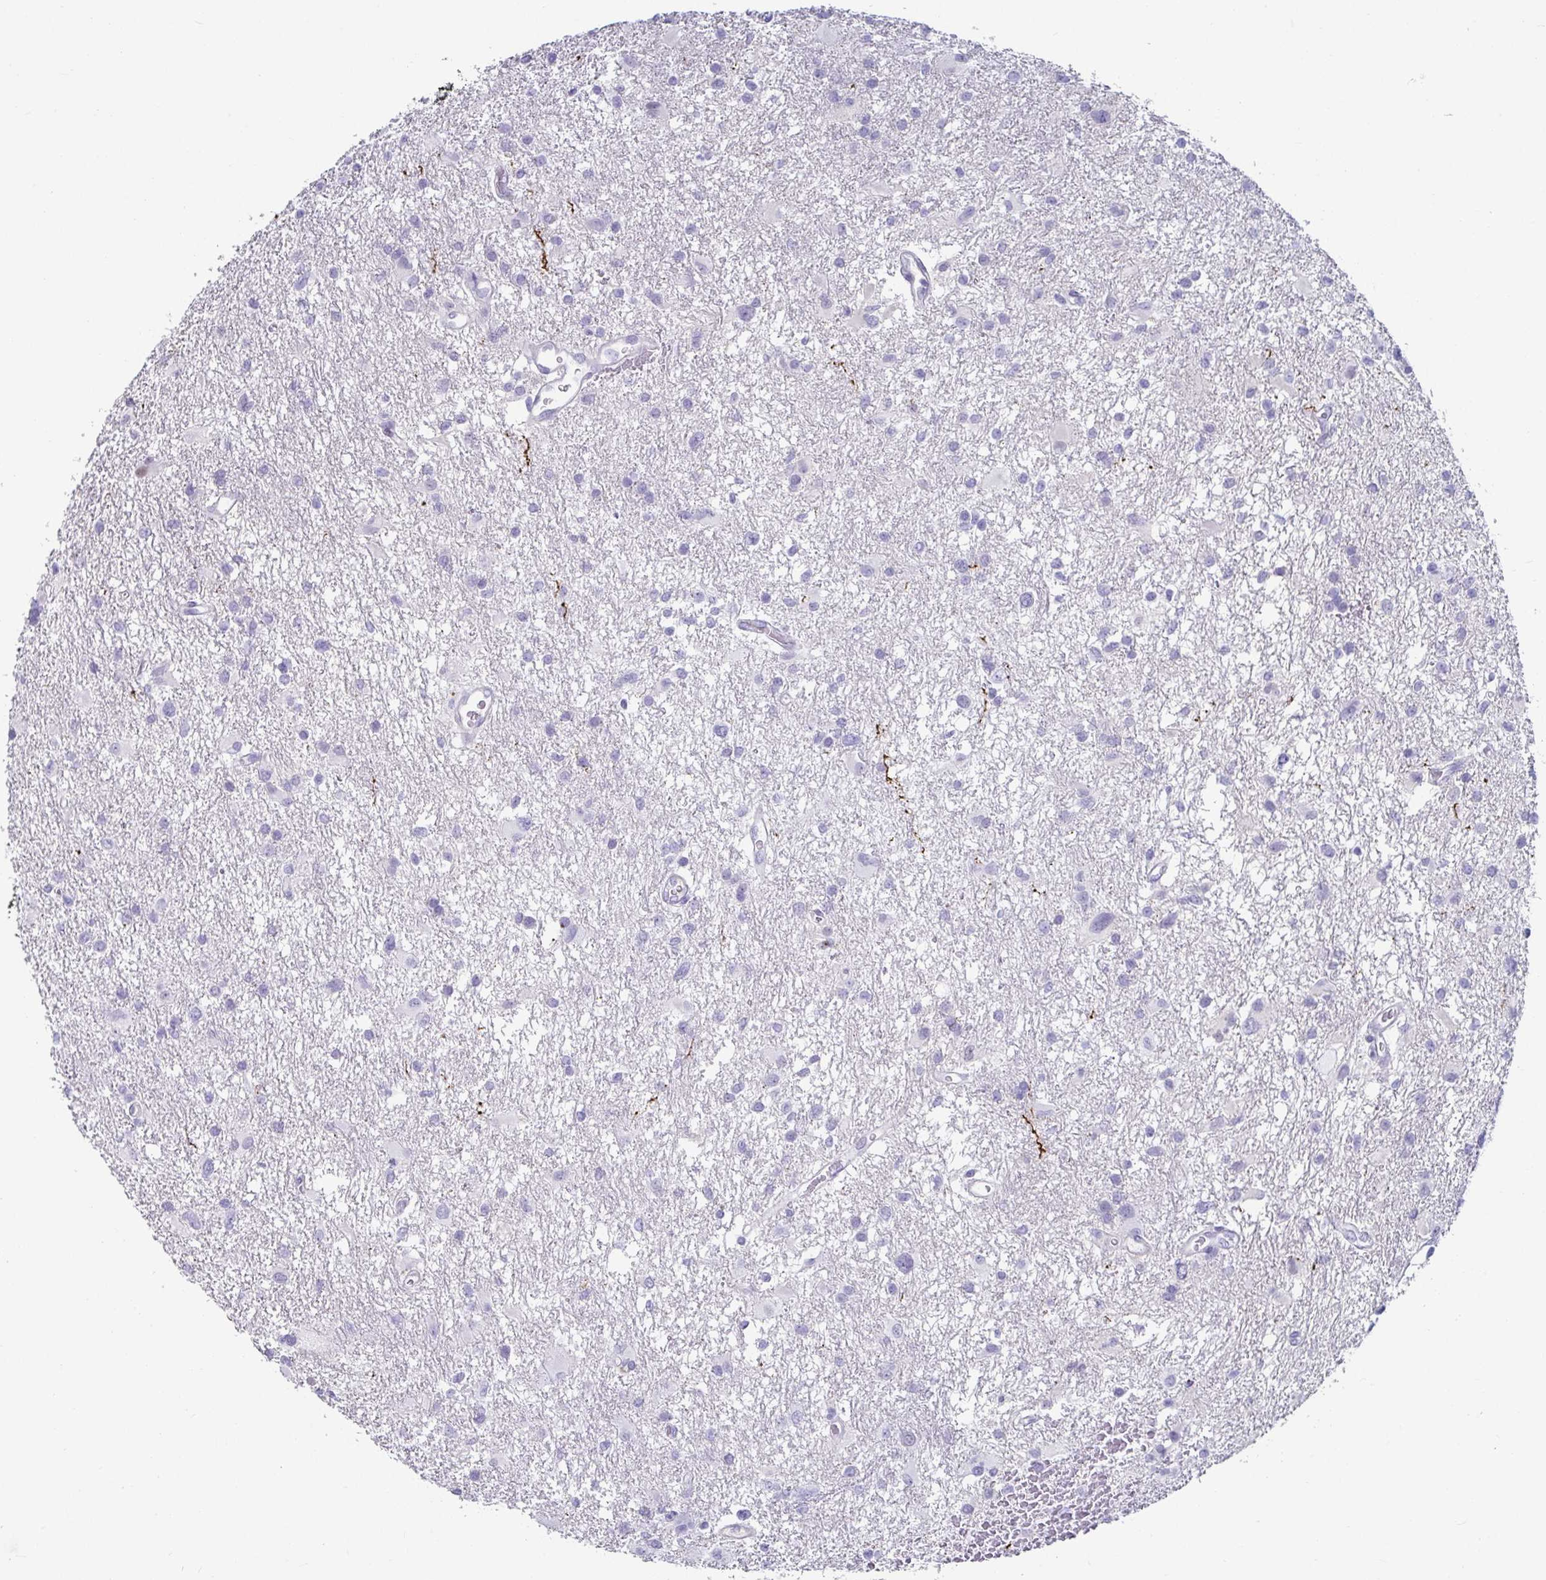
{"staining": {"intensity": "negative", "quantity": "none", "location": "none"}, "tissue": "glioma", "cell_type": "Tumor cells", "image_type": "cancer", "snomed": [{"axis": "morphology", "description": "Glioma, malignant, High grade"}, {"axis": "topography", "description": "Brain"}], "caption": "A high-resolution histopathology image shows immunohistochemistry (IHC) staining of glioma, which exhibits no significant positivity in tumor cells.", "gene": "NPY", "patient": {"sex": "male", "age": 53}}